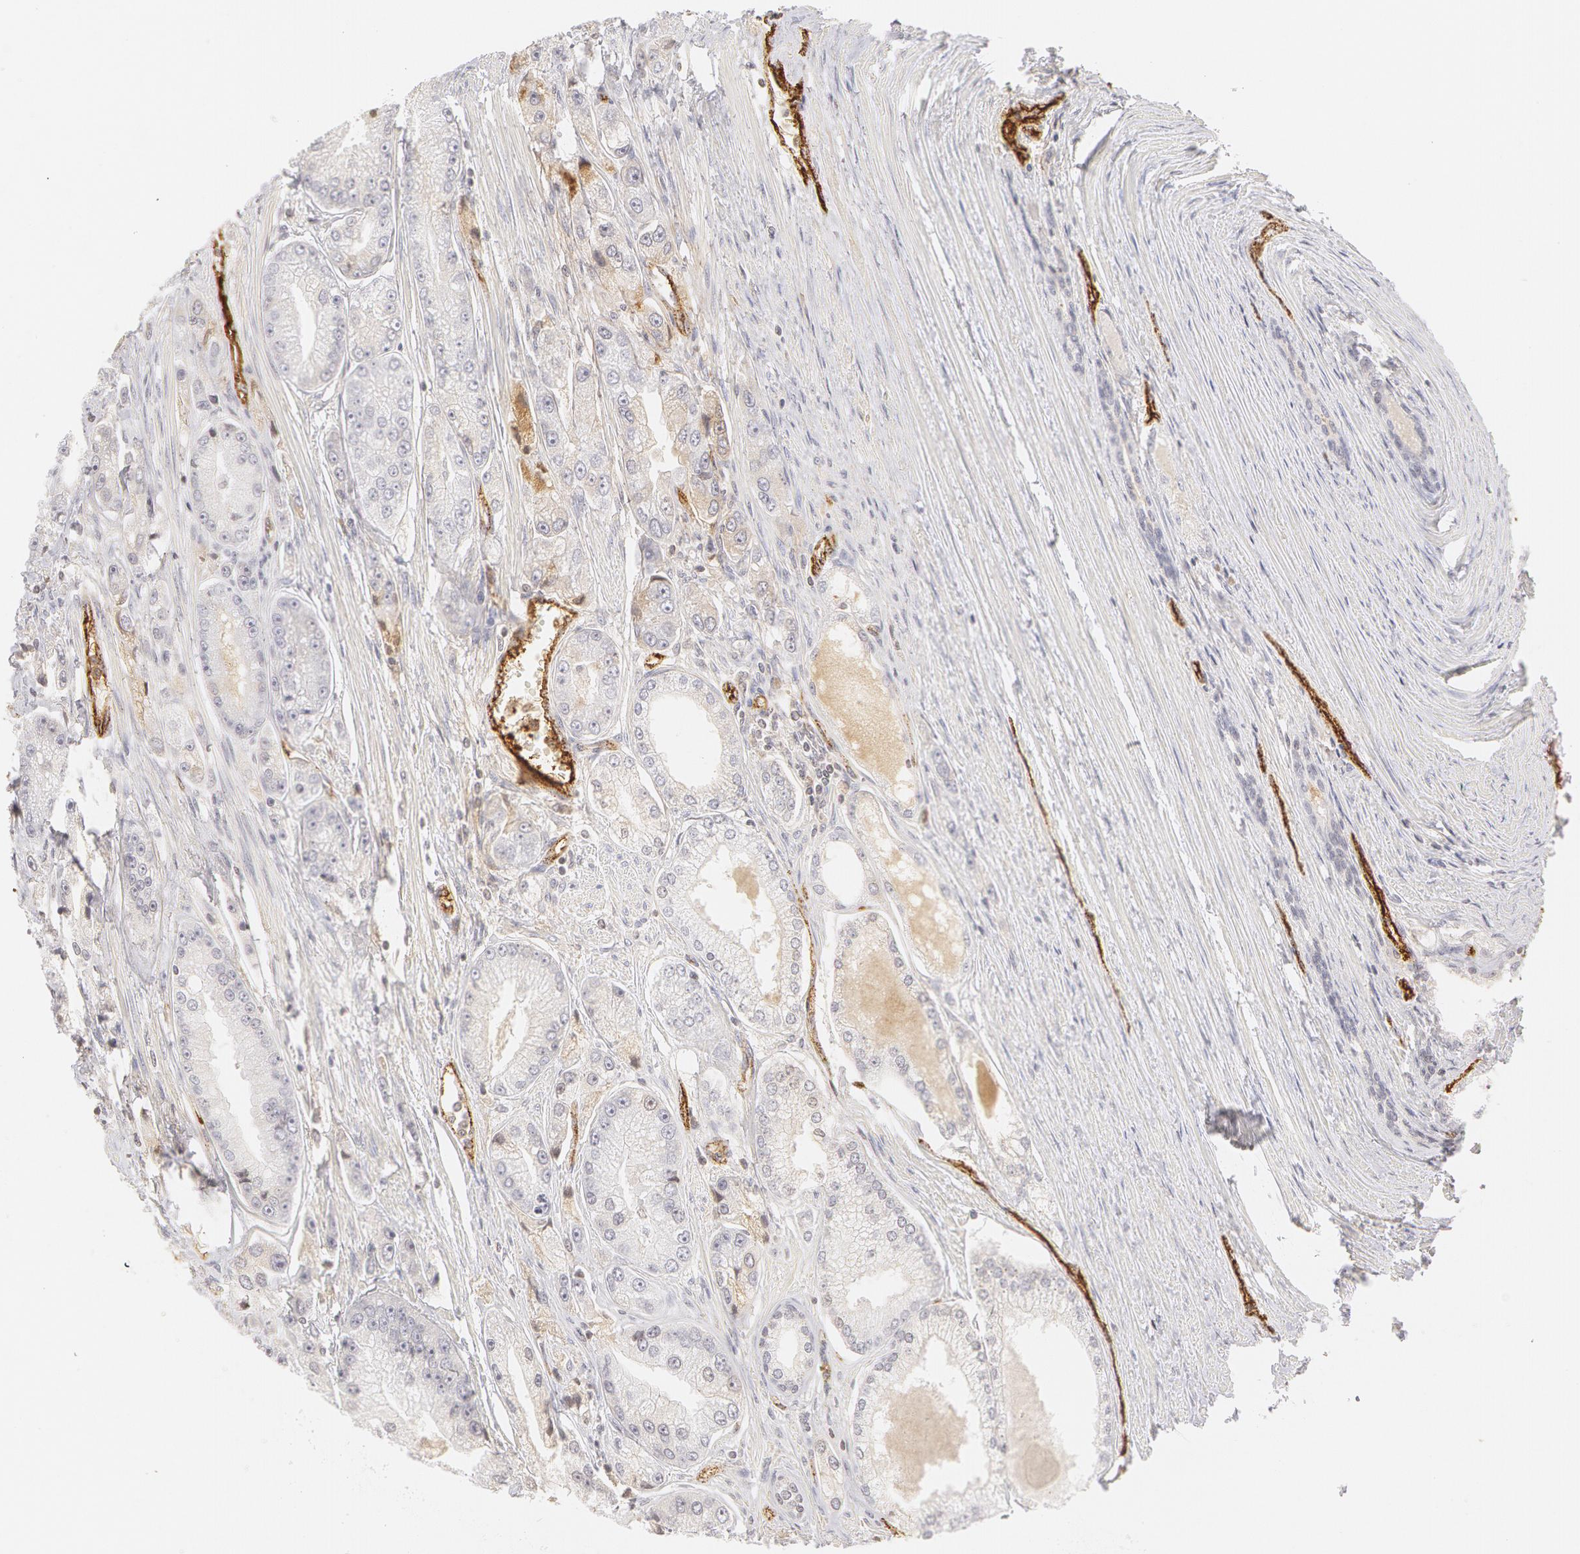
{"staining": {"intensity": "negative", "quantity": "none", "location": "none"}, "tissue": "prostate cancer", "cell_type": "Tumor cells", "image_type": "cancer", "snomed": [{"axis": "morphology", "description": "Adenocarcinoma, Medium grade"}, {"axis": "topography", "description": "Prostate"}], "caption": "High power microscopy histopathology image of an immunohistochemistry histopathology image of medium-grade adenocarcinoma (prostate), revealing no significant positivity in tumor cells.", "gene": "VWF", "patient": {"sex": "male", "age": 72}}